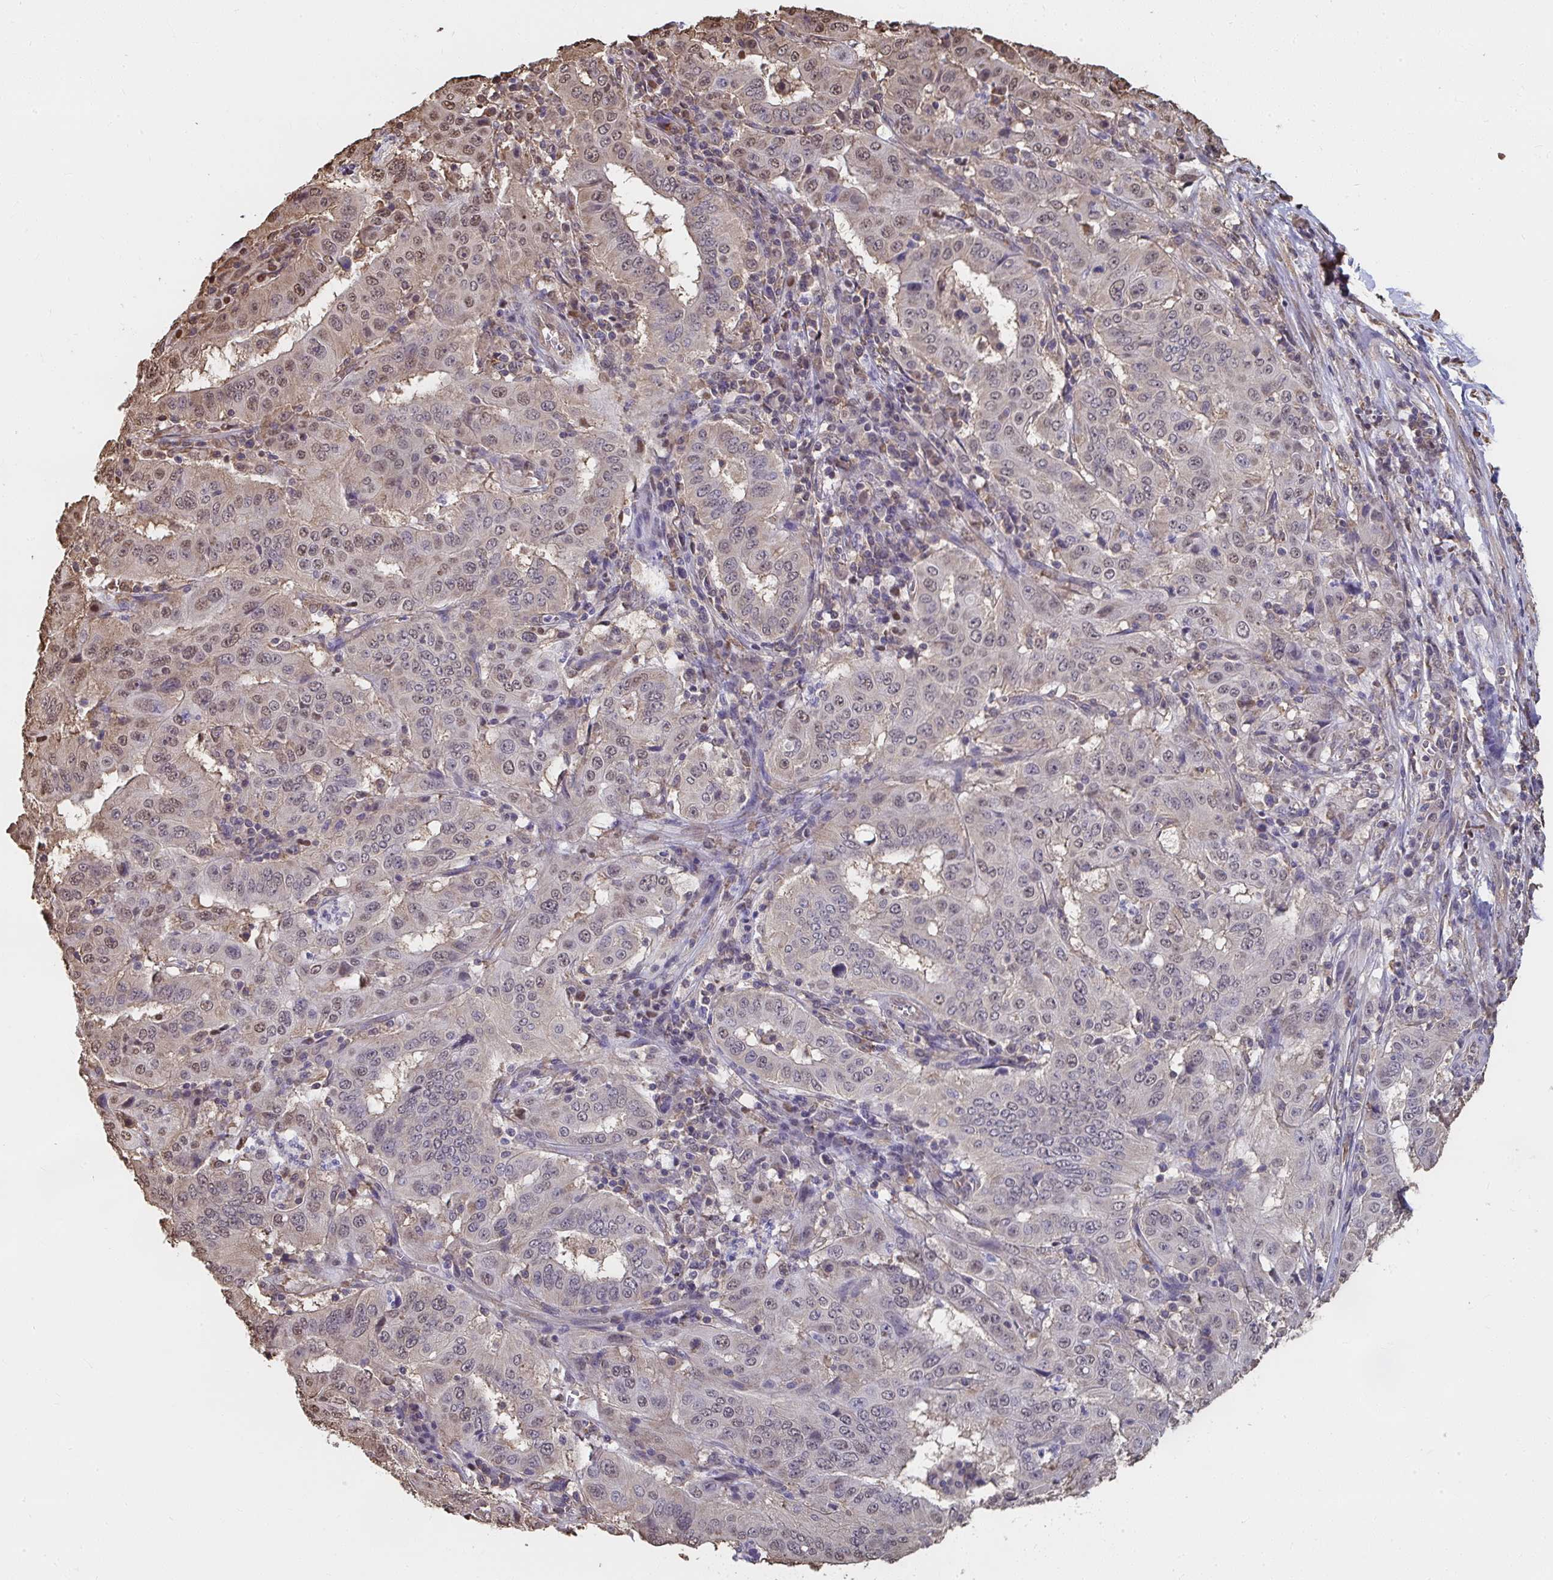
{"staining": {"intensity": "weak", "quantity": "<25%", "location": "nuclear"}, "tissue": "pancreatic cancer", "cell_type": "Tumor cells", "image_type": "cancer", "snomed": [{"axis": "morphology", "description": "Adenocarcinoma, NOS"}, {"axis": "topography", "description": "Pancreas"}], "caption": "DAB immunohistochemical staining of human pancreatic cancer (adenocarcinoma) reveals no significant expression in tumor cells.", "gene": "SYNCRIP", "patient": {"sex": "male", "age": 63}}